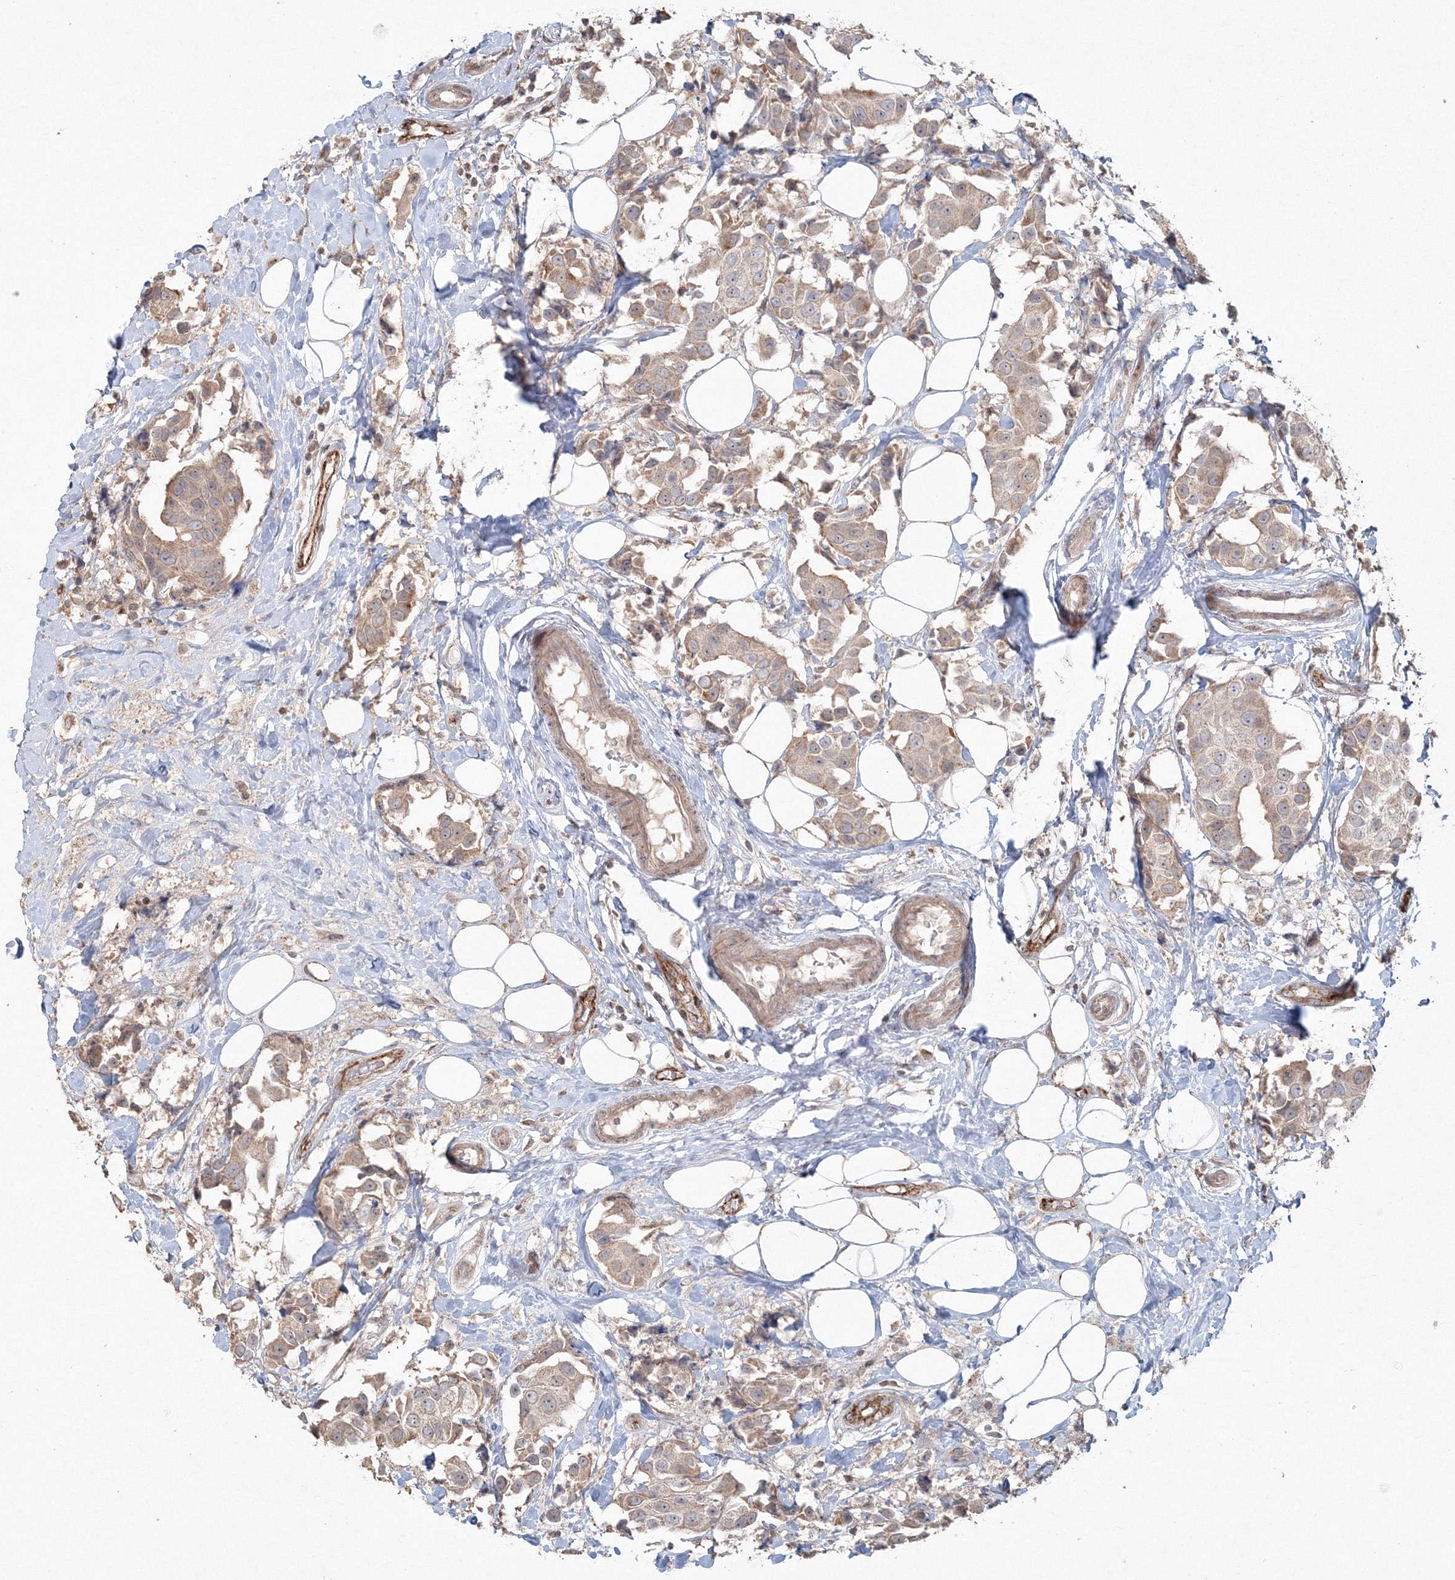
{"staining": {"intensity": "weak", "quantity": "25%-75%", "location": "cytoplasmic/membranous"}, "tissue": "breast cancer", "cell_type": "Tumor cells", "image_type": "cancer", "snomed": [{"axis": "morphology", "description": "Normal tissue, NOS"}, {"axis": "morphology", "description": "Duct carcinoma"}, {"axis": "topography", "description": "Breast"}], "caption": "Protein expression analysis of human infiltrating ductal carcinoma (breast) reveals weak cytoplasmic/membranous staining in about 25%-75% of tumor cells. (Brightfield microscopy of DAB IHC at high magnification).", "gene": "ANAPC16", "patient": {"sex": "female", "age": 39}}